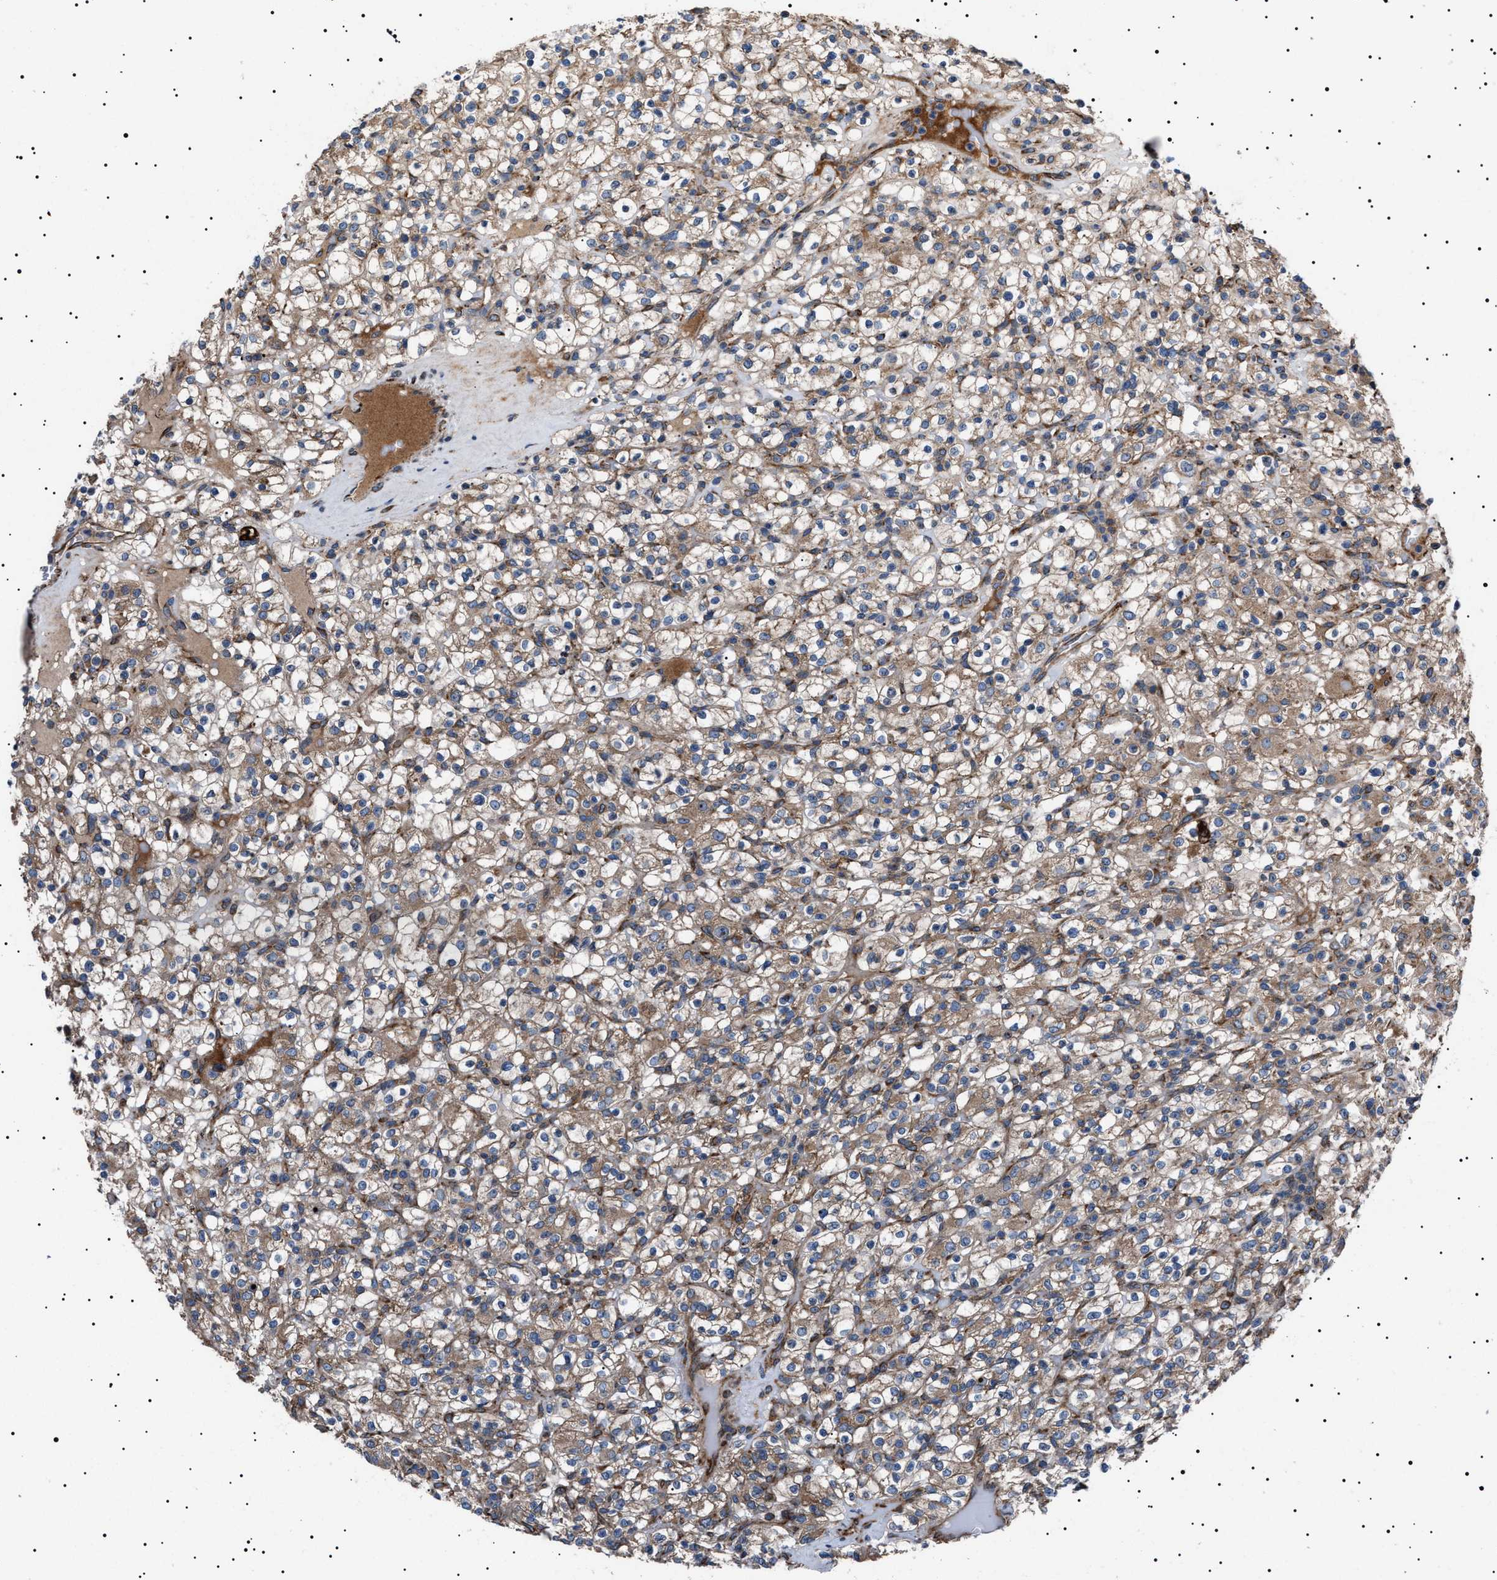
{"staining": {"intensity": "weak", "quantity": ">75%", "location": "cytoplasmic/membranous"}, "tissue": "renal cancer", "cell_type": "Tumor cells", "image_type": "cancer", "snomed": [{"axis": "morphology", "description": "Normal tissue, NOS"}, {"axis": "morphology", "description": "Adenocarcinoma, NOS"}, {"axis": "topography", "description": "Kidney"}], "caption": "This micrograph reveals IHC staining of human adenocarcinoma (renal), with low weak cytoplasmic/membranous expression in approximately >75% of tumor cells.", "gene": "TOP1MT", "patient": {"sex": "female", "age": 72}}